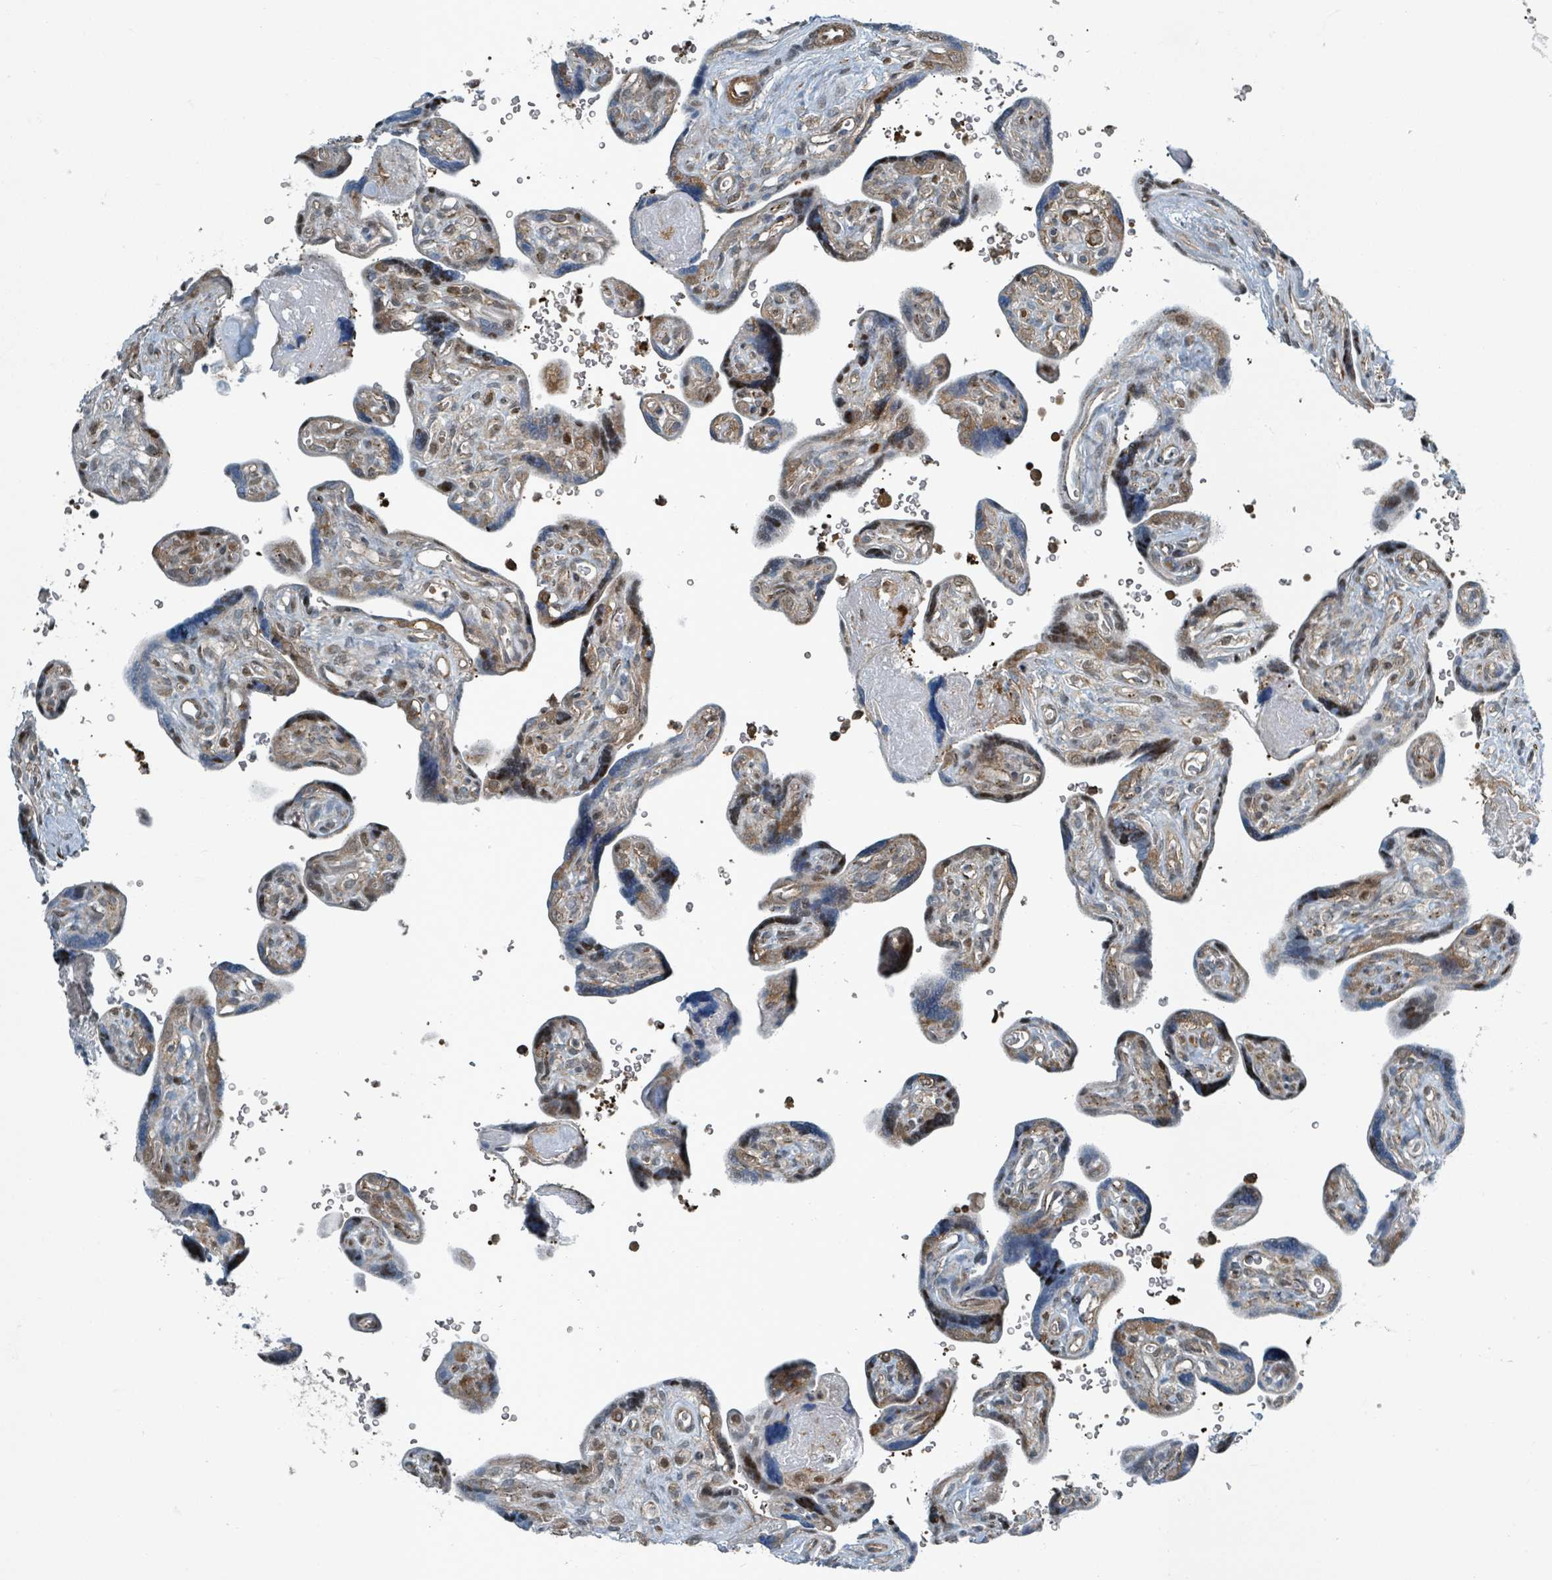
{"staining": {"intensity": "moderate", "quantity": "25%-75%", "location": "nuclear"}, "tissue": "placenta", "cell_type": "Trophoblastic cells", "image_type": "normal", "snomed": [{"axis": "morphology", "description": "Normal tissue, NOS"}, {"axis": "topography", "description": "Placenta"}], "caption": "The micrograph demonstrates staining of unremarkable placenta, revealing moderate nuclear protein staining (brown color) within trophoblastic cells. Nuclei are stained in blue.", "gene": "RHPN2", "patient": {"sex": "female", "age": 39}}